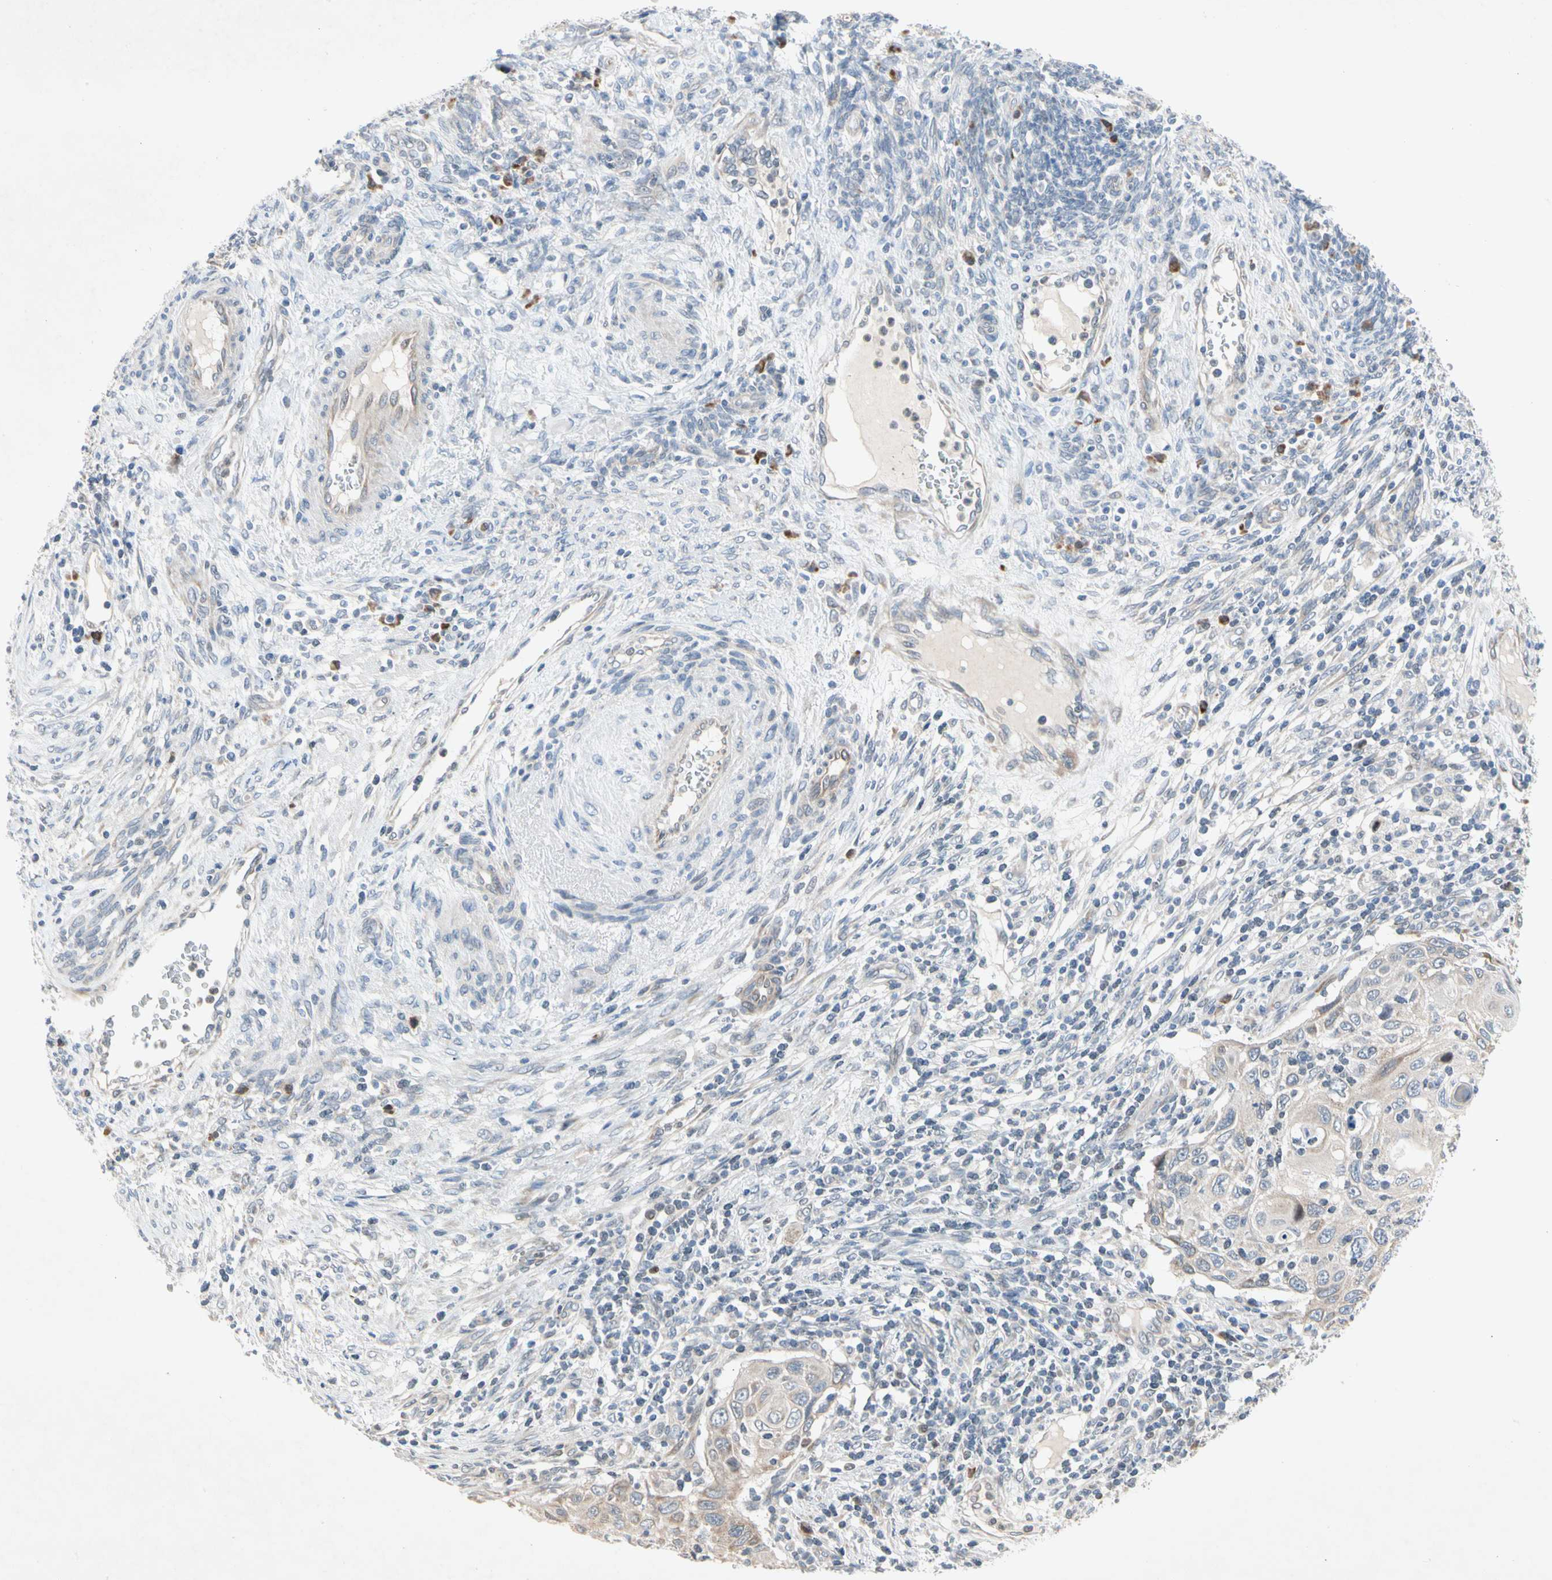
{"staining": {"intensity": "weak", "quantity": ">75%", "location": "cytoplasmic/membranous"}, "tissue": "cervical cancer", "cell_type": "Tumor cells", "image_type": "cancer", "snomed": [{"axis": "morphology", "description": "Squamous cell carcinoma, NOS"}, {"axis": "topography", "description": "Cervix"}], "caption": "An IHC image of neoplastic tissue is shown. Protein staining in brown highlights weak cytoplasmic/membranous positivity in squamous cell carcinoma (cervical) within tumor cells.", "gene": "MARK1", "patient": {"sex": "female", "age": 70}}